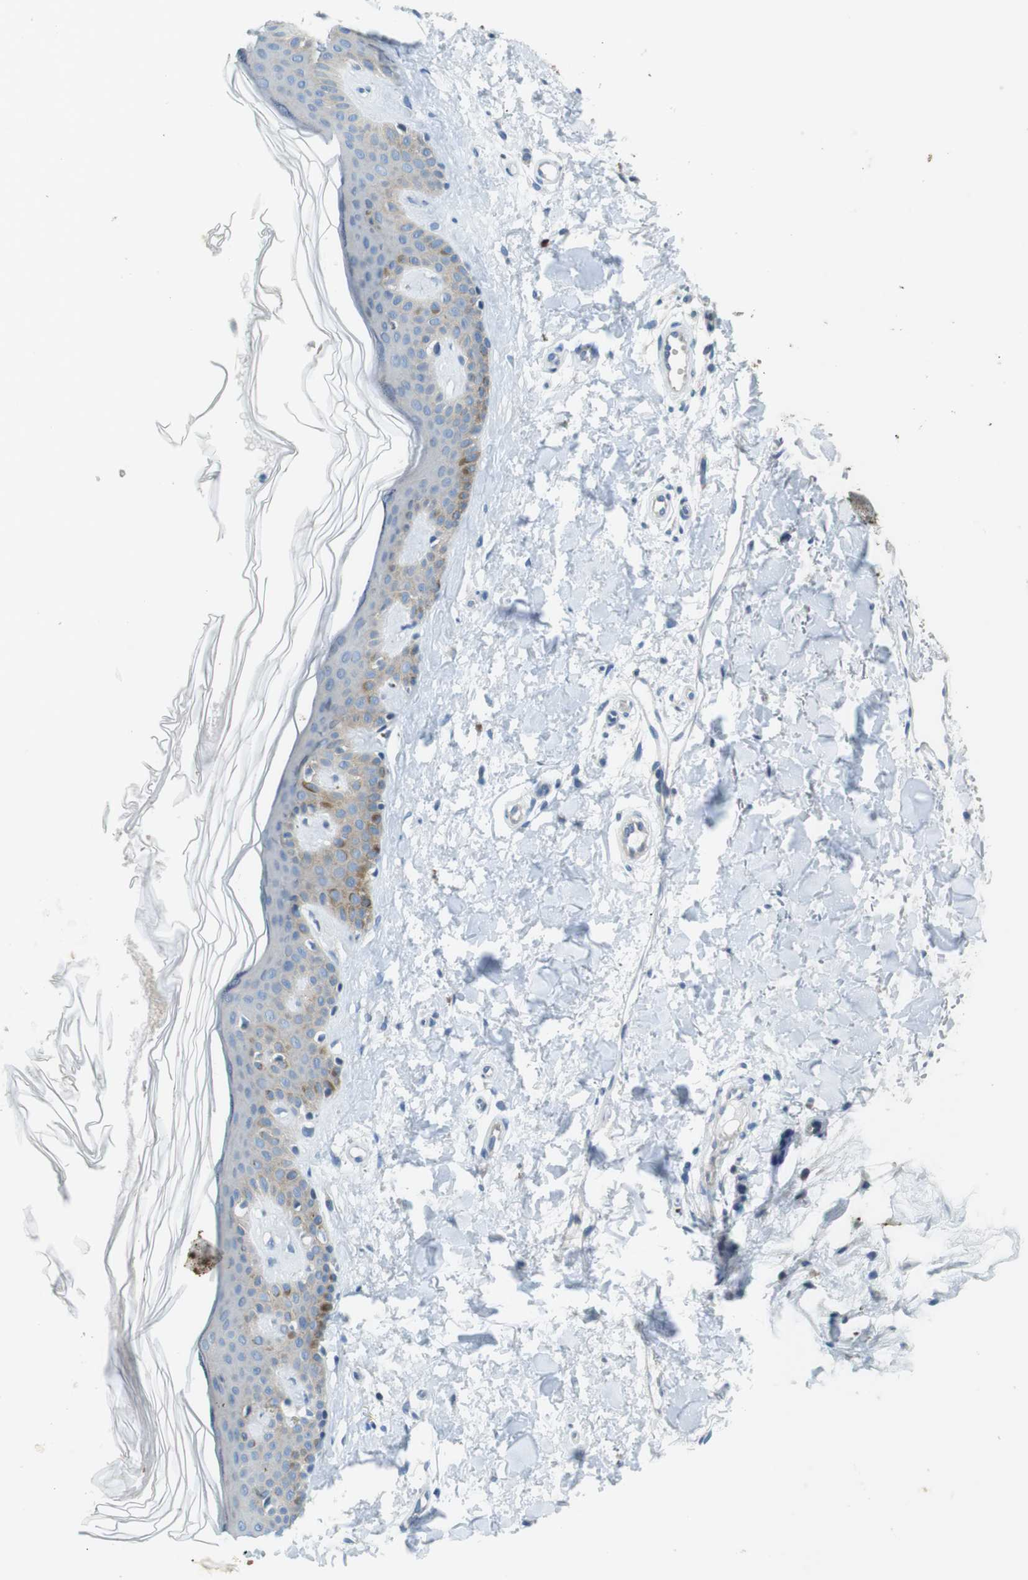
{"staining": {"intensity": "negative", "quantity": "none", "location": "none"}, "tissue": "skin", "cell_type": "Fibroblasts", "image_type": "normal", "snomed": [{"axis": "morphology", "description": "Normal tissue, NOS"}, {"axis": "topography", "description": "Skin"}], "caption": "Immunohistochemistry (IHC) of unremarkable skin displays no staining in fibroblasts. The staining is performed using DAB brown chromogen with nuclei counter-stained in using hematoxylin.", "gene": "TYW1", "patient": {"sex": "male", "age": 67}}